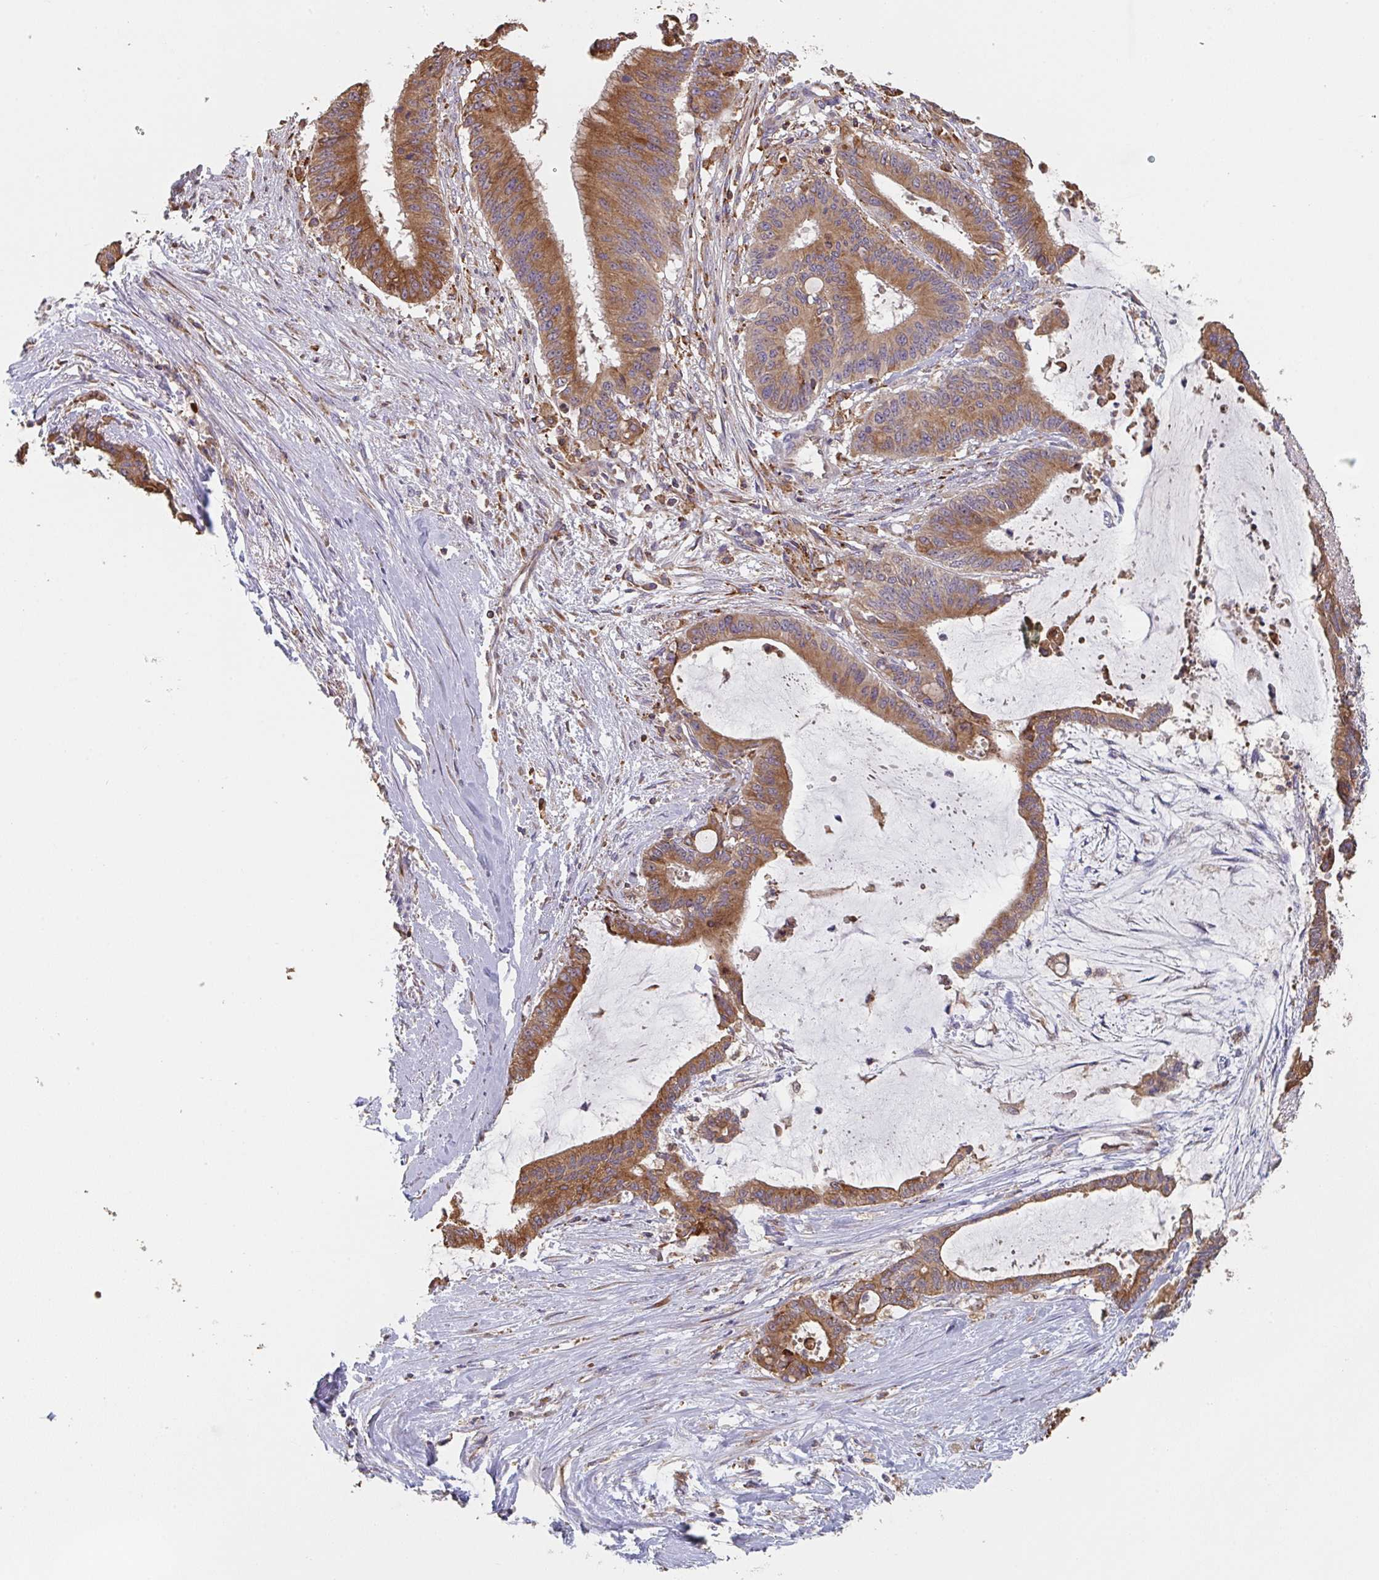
{"staining": {"intensity": "moderate", "quantity": ">75%", "location": "cytoplasmic/membranous"}, "tissue": "liver cancer", "cell_type": "Tumor cells", "image_type": "cancer", "snomed": [{"axis": "morphology", "description": "Normal tissue, NOS"}, {"axis": "morphology", "description": "Cholangiocarcinoma"}, {"axis": "topography", "description": "Liver"}, {"axis": "topography", "description": "Peripheral nerve tissue"}], "caption": "Immunohistochemistry micrograph of liver cancer (cholangiocarcinoma) stained for a protein (brown), which demonstrates medium levels of moderate cytoplasmic/membranous expression in approximately >75% of tumor cells.", "gene": "POLG", "patient": {"sex": "female", "age": 73}}